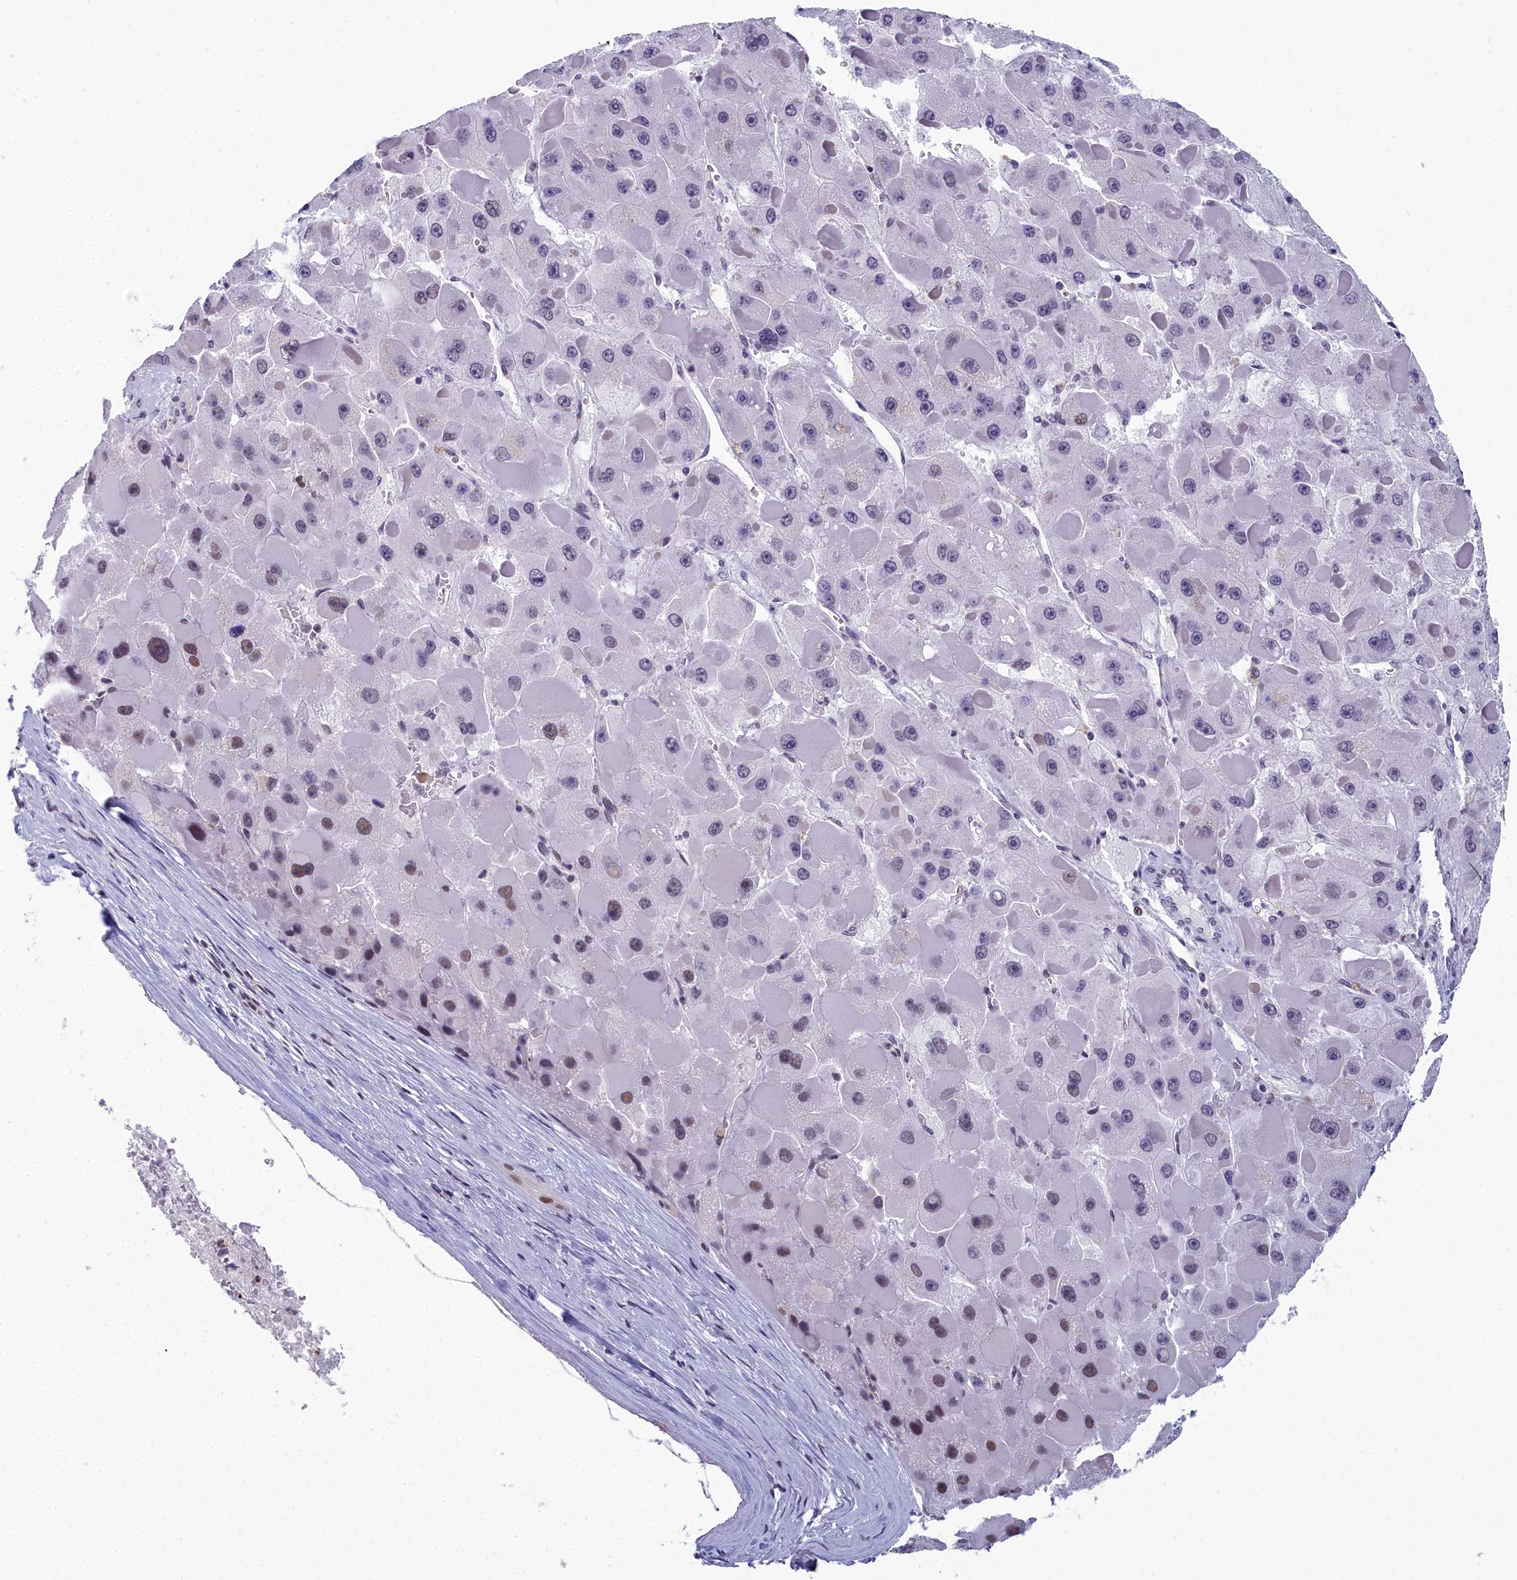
{"staining": {"intensity": "moderate", "quantity": "<25%", "location": "nuclear"}, "tissue": "liver cancer", "cell_type": "Tumor cells", "image_type": "cancer", "snomed": [{"axis": "morphology", "description": "Carcinoma, Hepatocellular, NOS"}, {"axis": "topography", "description": "Liver"}], "caption": "About <25% of tumor cells in human liver cancer (hepatocellular carcinoma) show moderate nuclear protein expression as visualized by brown immunohistochemical staining.", "gene": "CCDC97", "patient": {"sex": "female", "age": 73}}